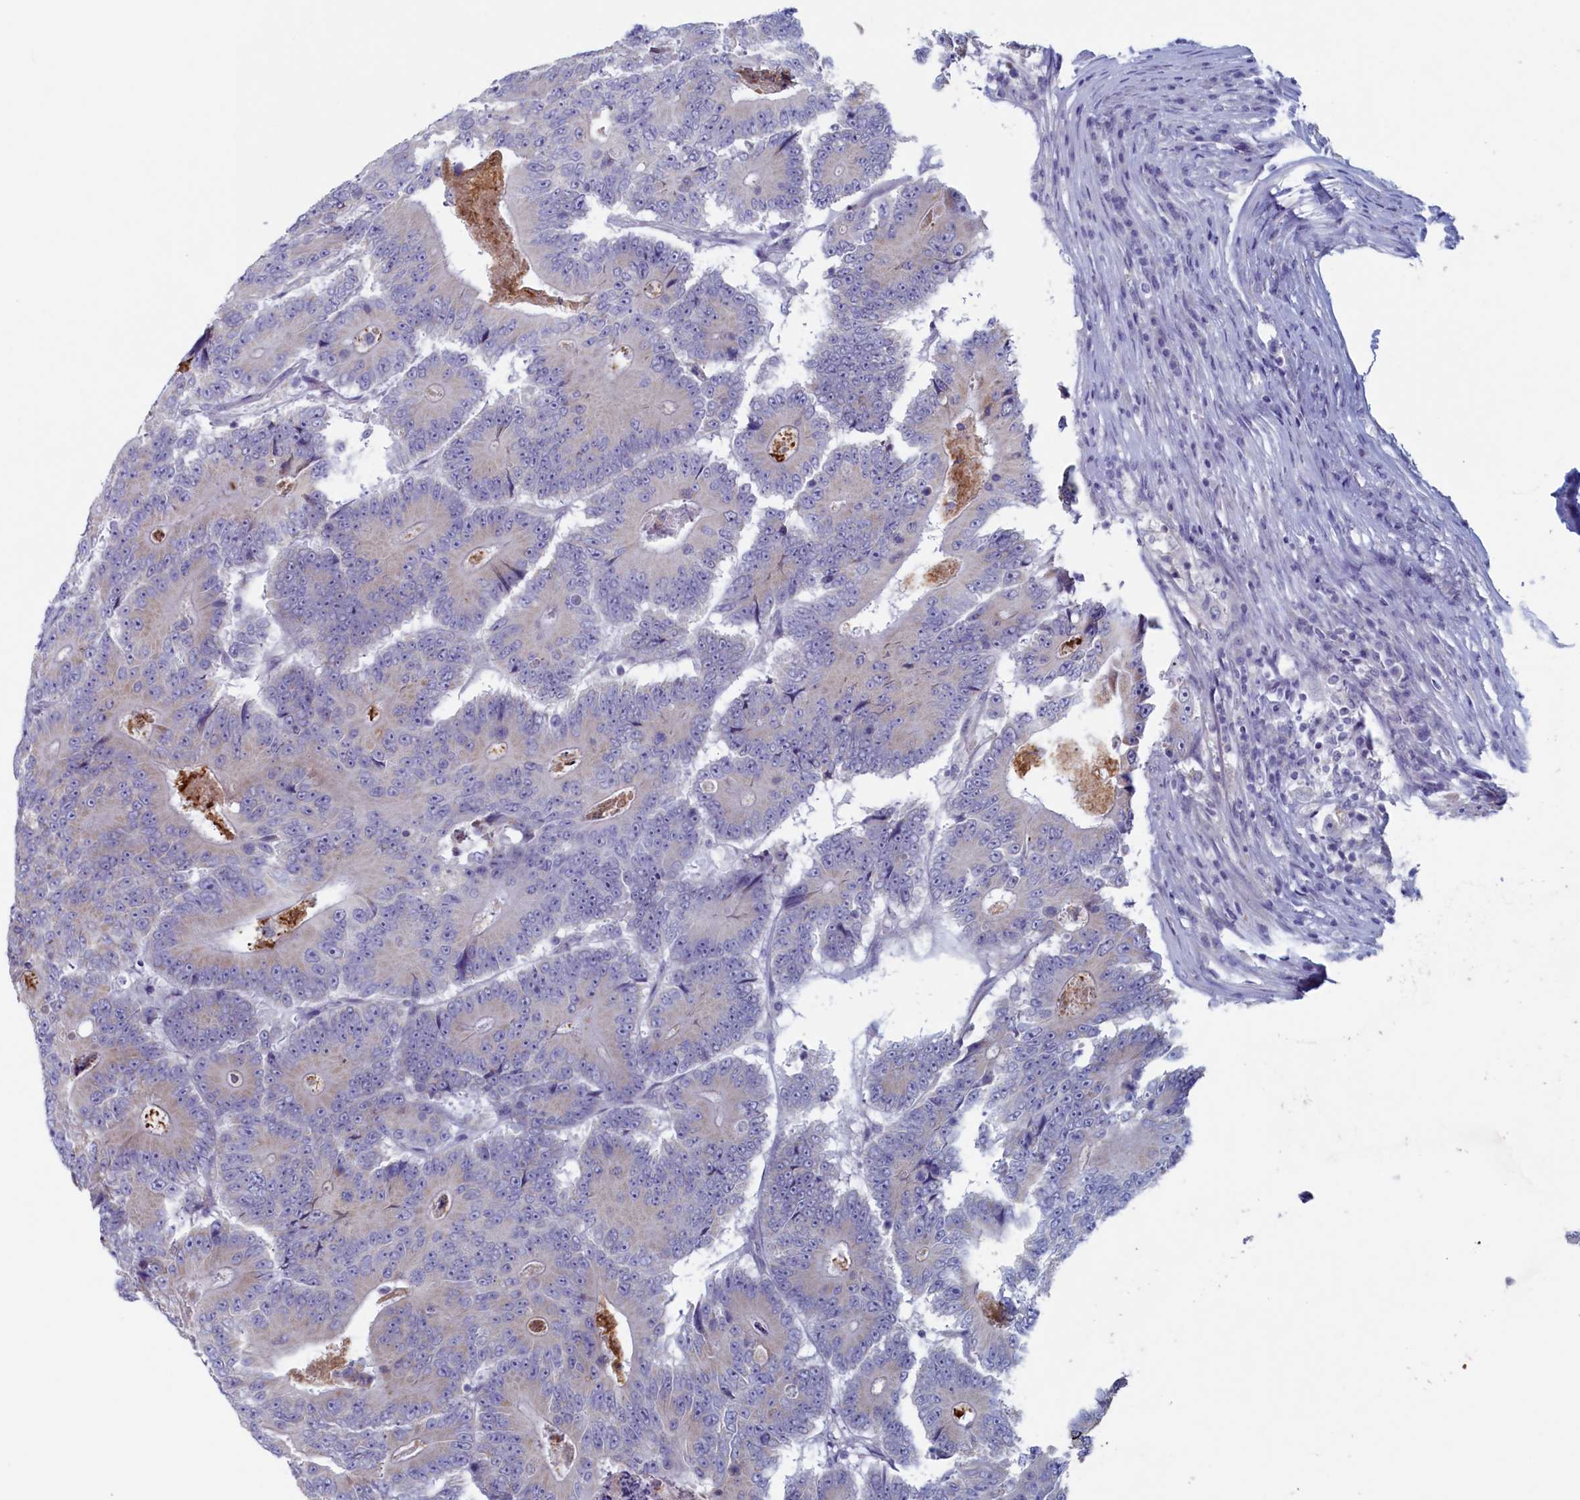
{"staining": {"intensity": "negative", "quantity": "none", "location": "none"}, "tissue": "colorectal cancer", "cell_type": "Tumor cells", "image_type": "cancer", "snomed": [{"axis": "morphology", "description": "Adenocarcinoma, NOS"}, {"axis": "topography", "description": "Colon"}], "caption": "The IHC micrograph has no significant positivity in tumor cells of colorectal cancer (adenocarcinoma) tissue. (DAB (3,3'-diaminobenzidine) immunohistochemistry (IHC), high magnification).", "gene": "WDR76", "patient": {"sex": "male", "age": 83}}